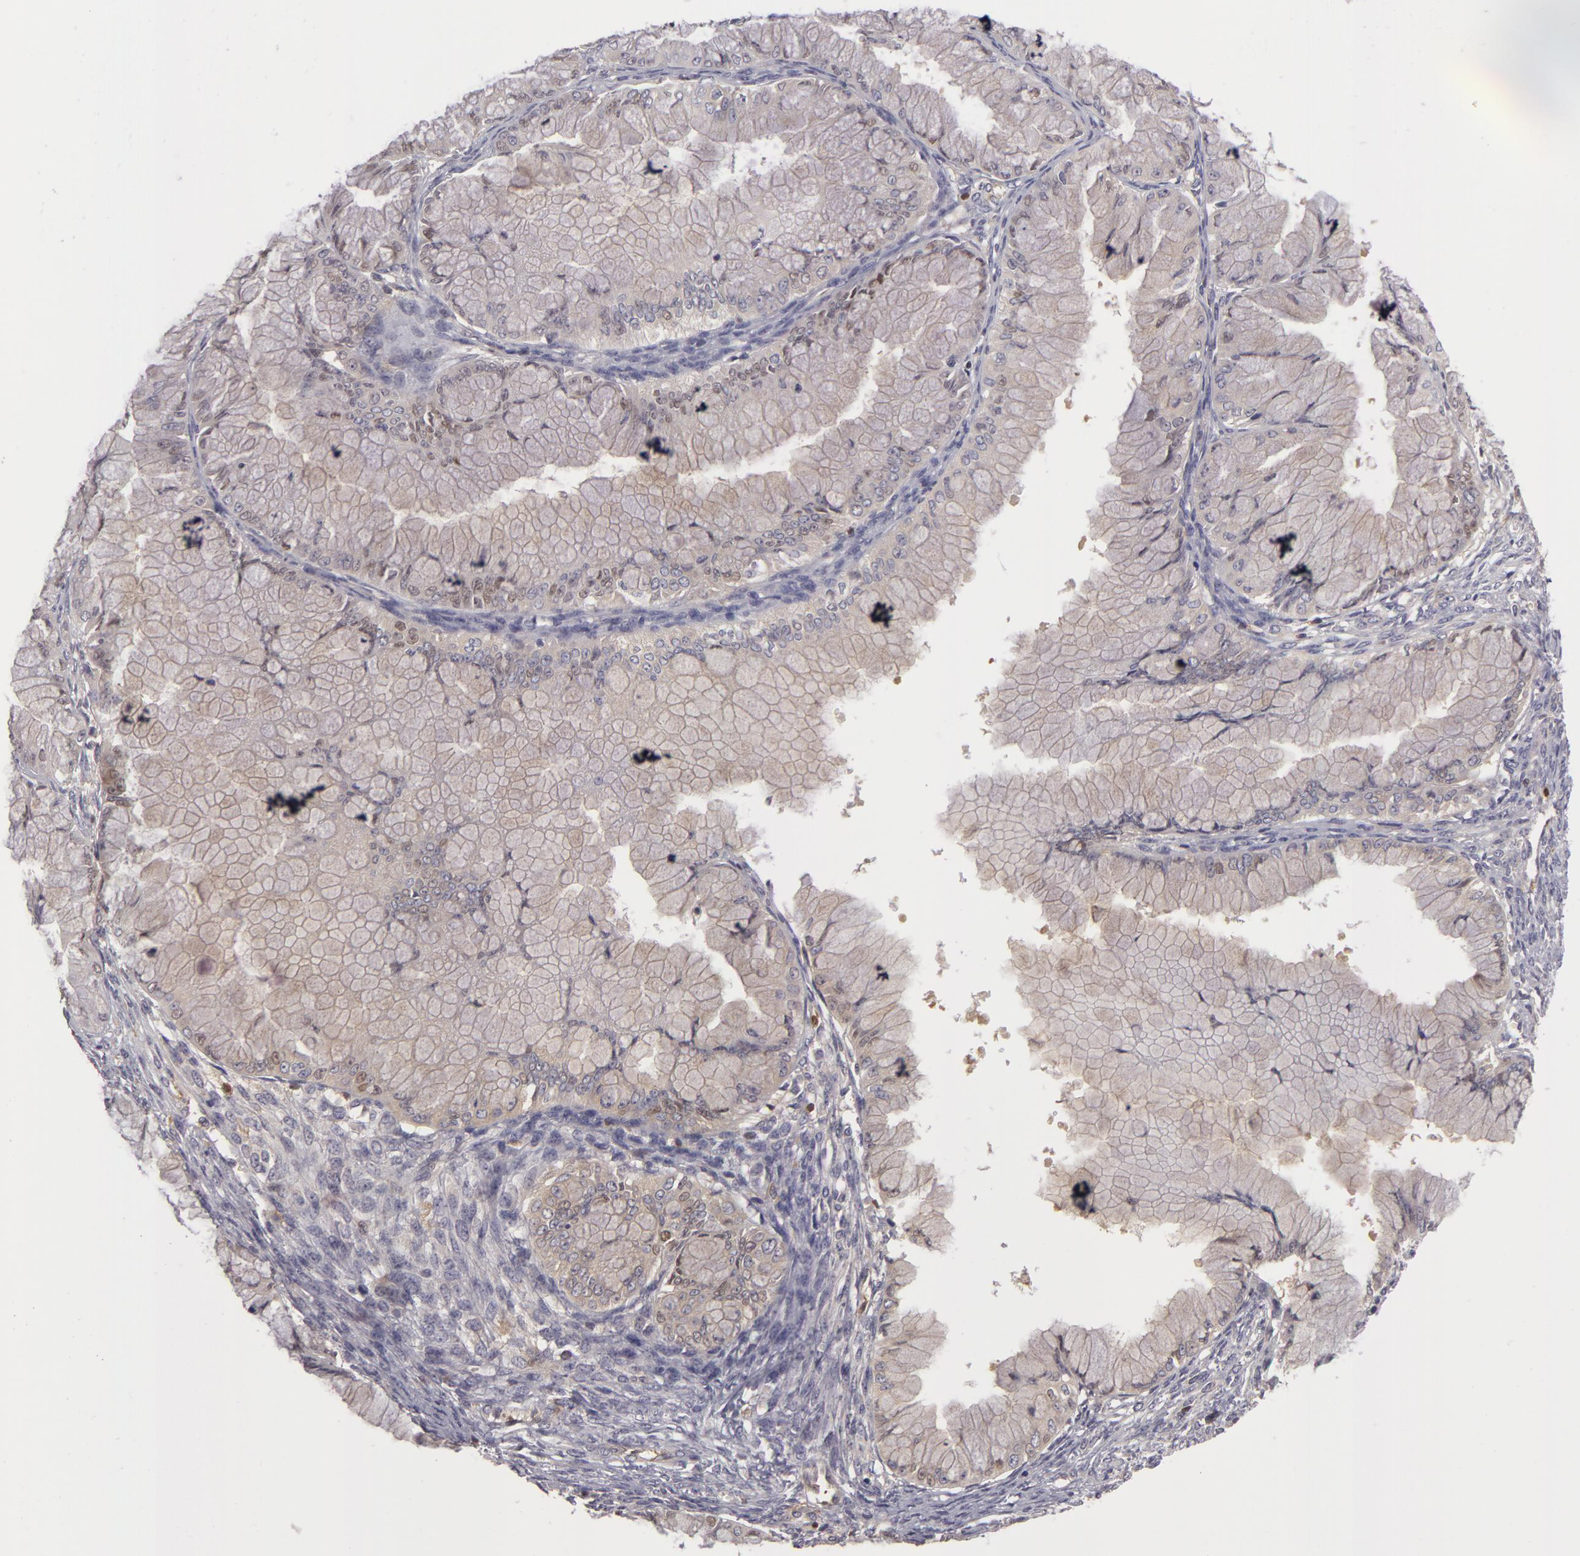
{"staining": {"intensity": "negative", "quantity": "none", "location": "none"}, "tissue": "ovarian cancer", "cell_type": "Tumor cells", "image_type": "cancer", "snomed": [{"axis": "morphology", "description": "Cystadenocarcinoma, mucinous, NOS"}, {"axis": "topography", "description": "Ovary"}], "caption": "IHC of mucinous cystadenocarcinoma (ovarian) shows no expression in tumor cells.", "gene": "ZNF229", "patient": {"sex": "female", "age": 63}}